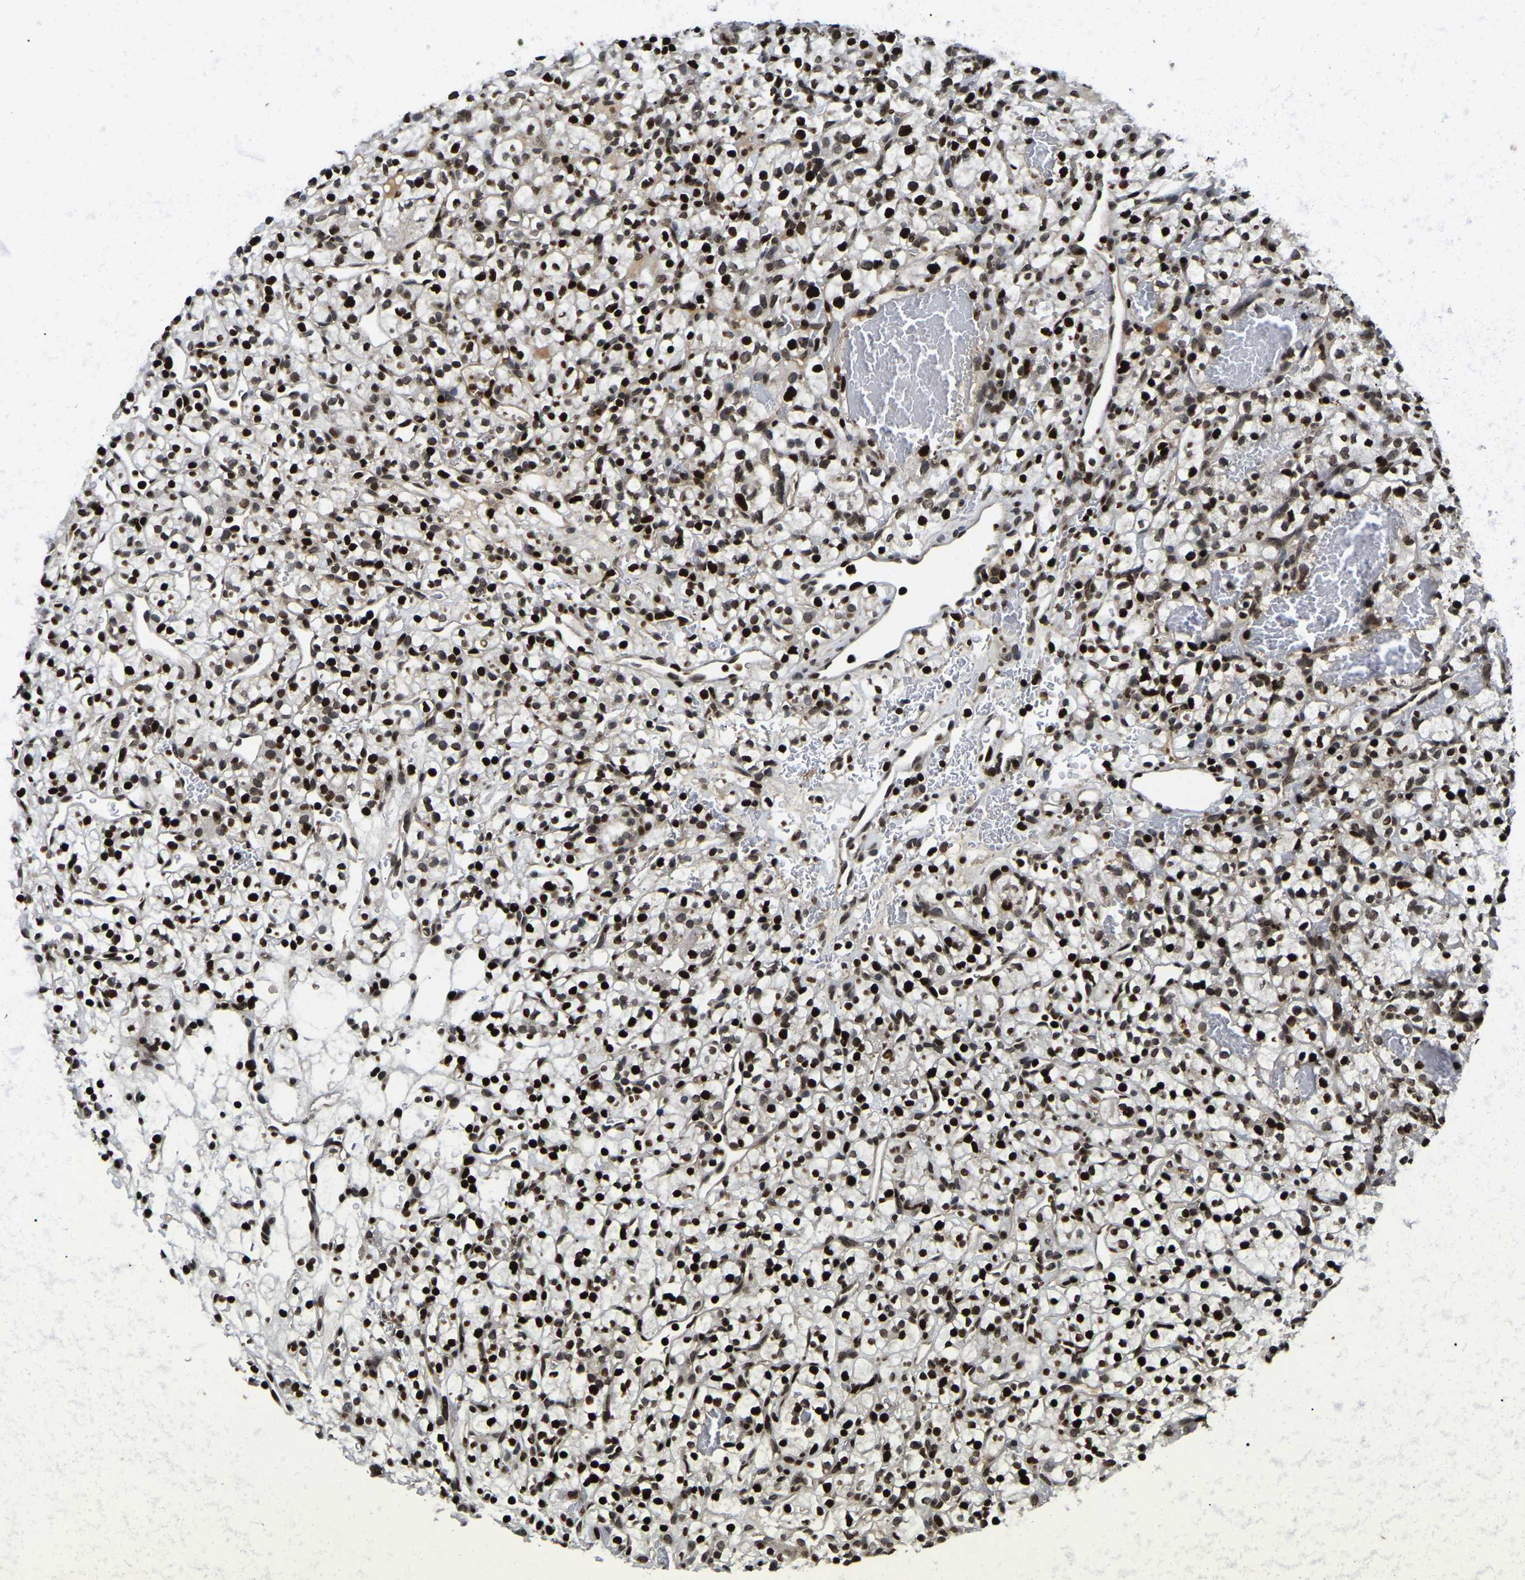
{"staining": {"intensity": "strong", "quantity": ">75%", "location": "nuclear"}, "tissue": "renal cancer", "cell_type": "Tumor cells", "image_type": "cancer", "snomed": [{"axis": "morphology", "description": "Adenocarcinoma, NOS"}, {"axis": "topography", "description": "Kidney"}], "caption": "Approximately >75% of tumor cells in adenocarcinoma (renal) display strong nuclear protein positivity as visualized by brown immunohistochemical staining.", "gene": "LRRC61", "patient": {"sex": "female", "age": 57}}